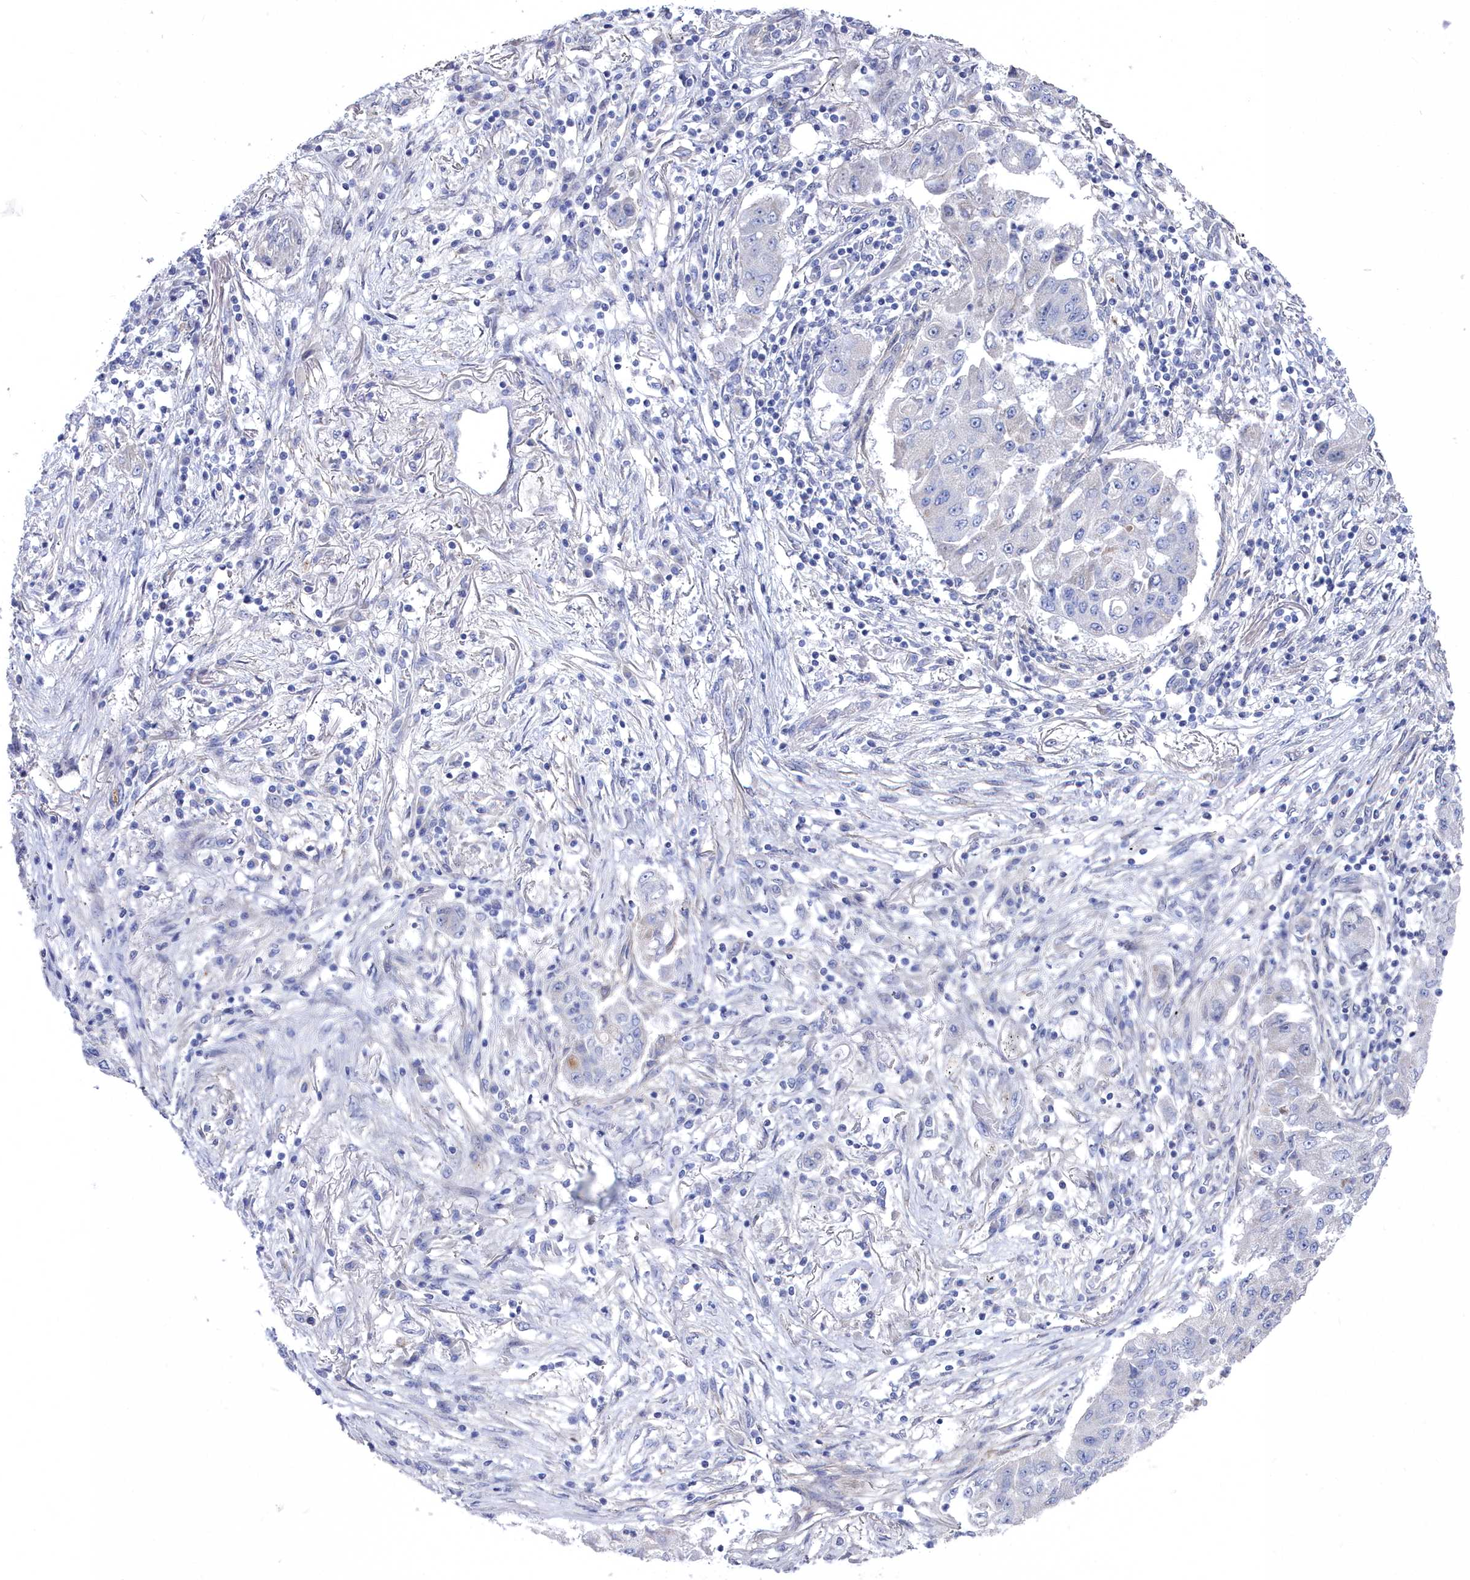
{"staining": {"intensity": "negative", "quantity": "none", "location": "none"}, "tissue": "lung cancer", "cell_type": "Tumor cells", "image_type": "cancer", "snomed": [{"axis": "morphology", "description": "Squamous cell carcinoma, NOS"}, {"axis": "topography", "description": "Lung"}], "caption": "This is an immunohistochemistry image of squamous cell carcinoma (lung). There is no staining in tumor cells.", "gene": "SHISAL2A", "patient": {"sex": "male", "age": 74}}